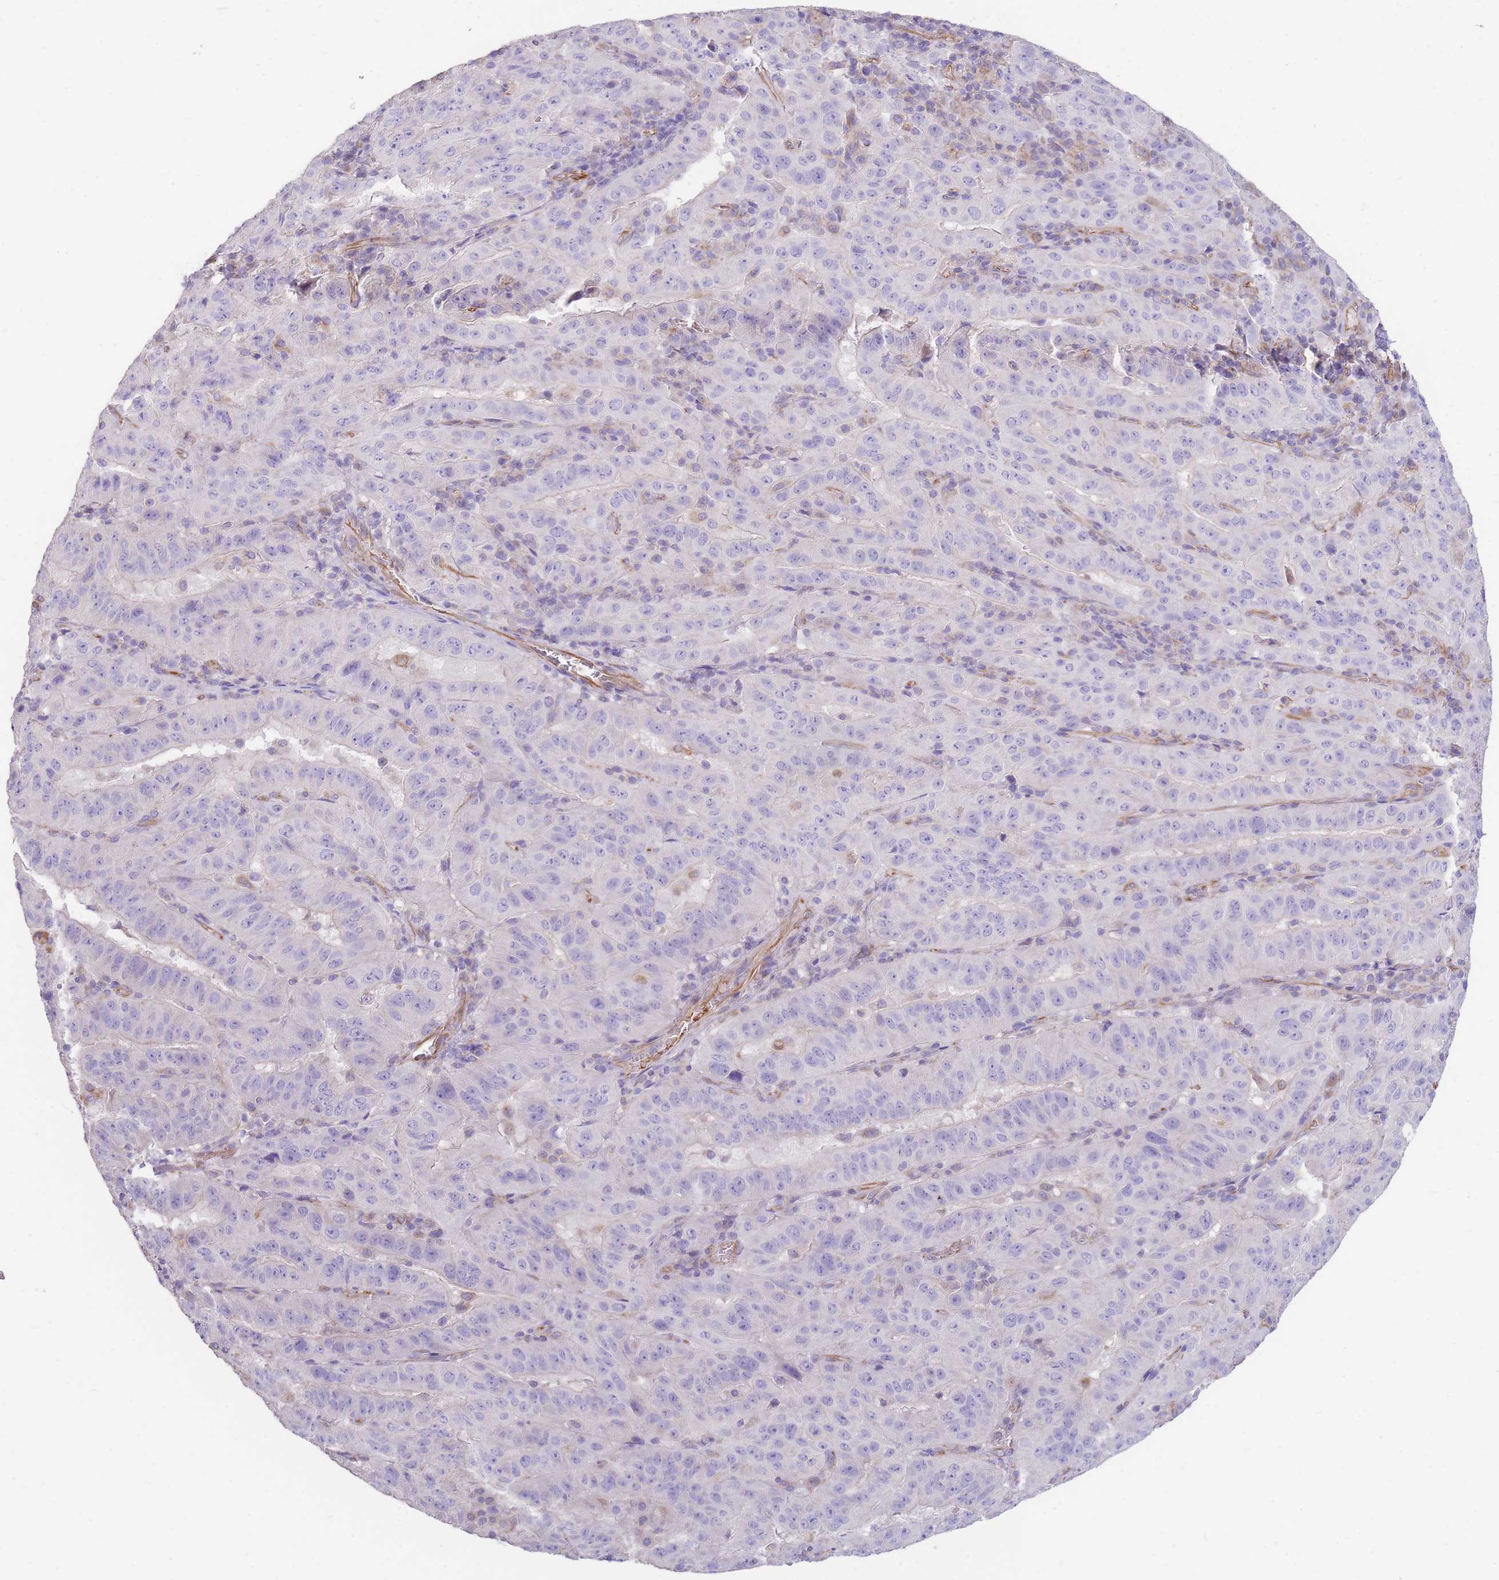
{"staining": {"intensity": "negative", "quantity": "none", "location": "none"}, "tissue": "pancreatic cancer", "cell_type": "Tumor cells", "image_type": "cancer", "snomed": [{"axis": "morphology", "description": "Adenocarcinoma, NOS"}, {"axis": "topography", "description": "Pancreas"}], "caption": "Tumor cells are negative for brown protein staining in pancreatic cancer (adenocarcinoma).", "gene": "ANKRD53", "patient": {"sex": "male", "age": 63}}